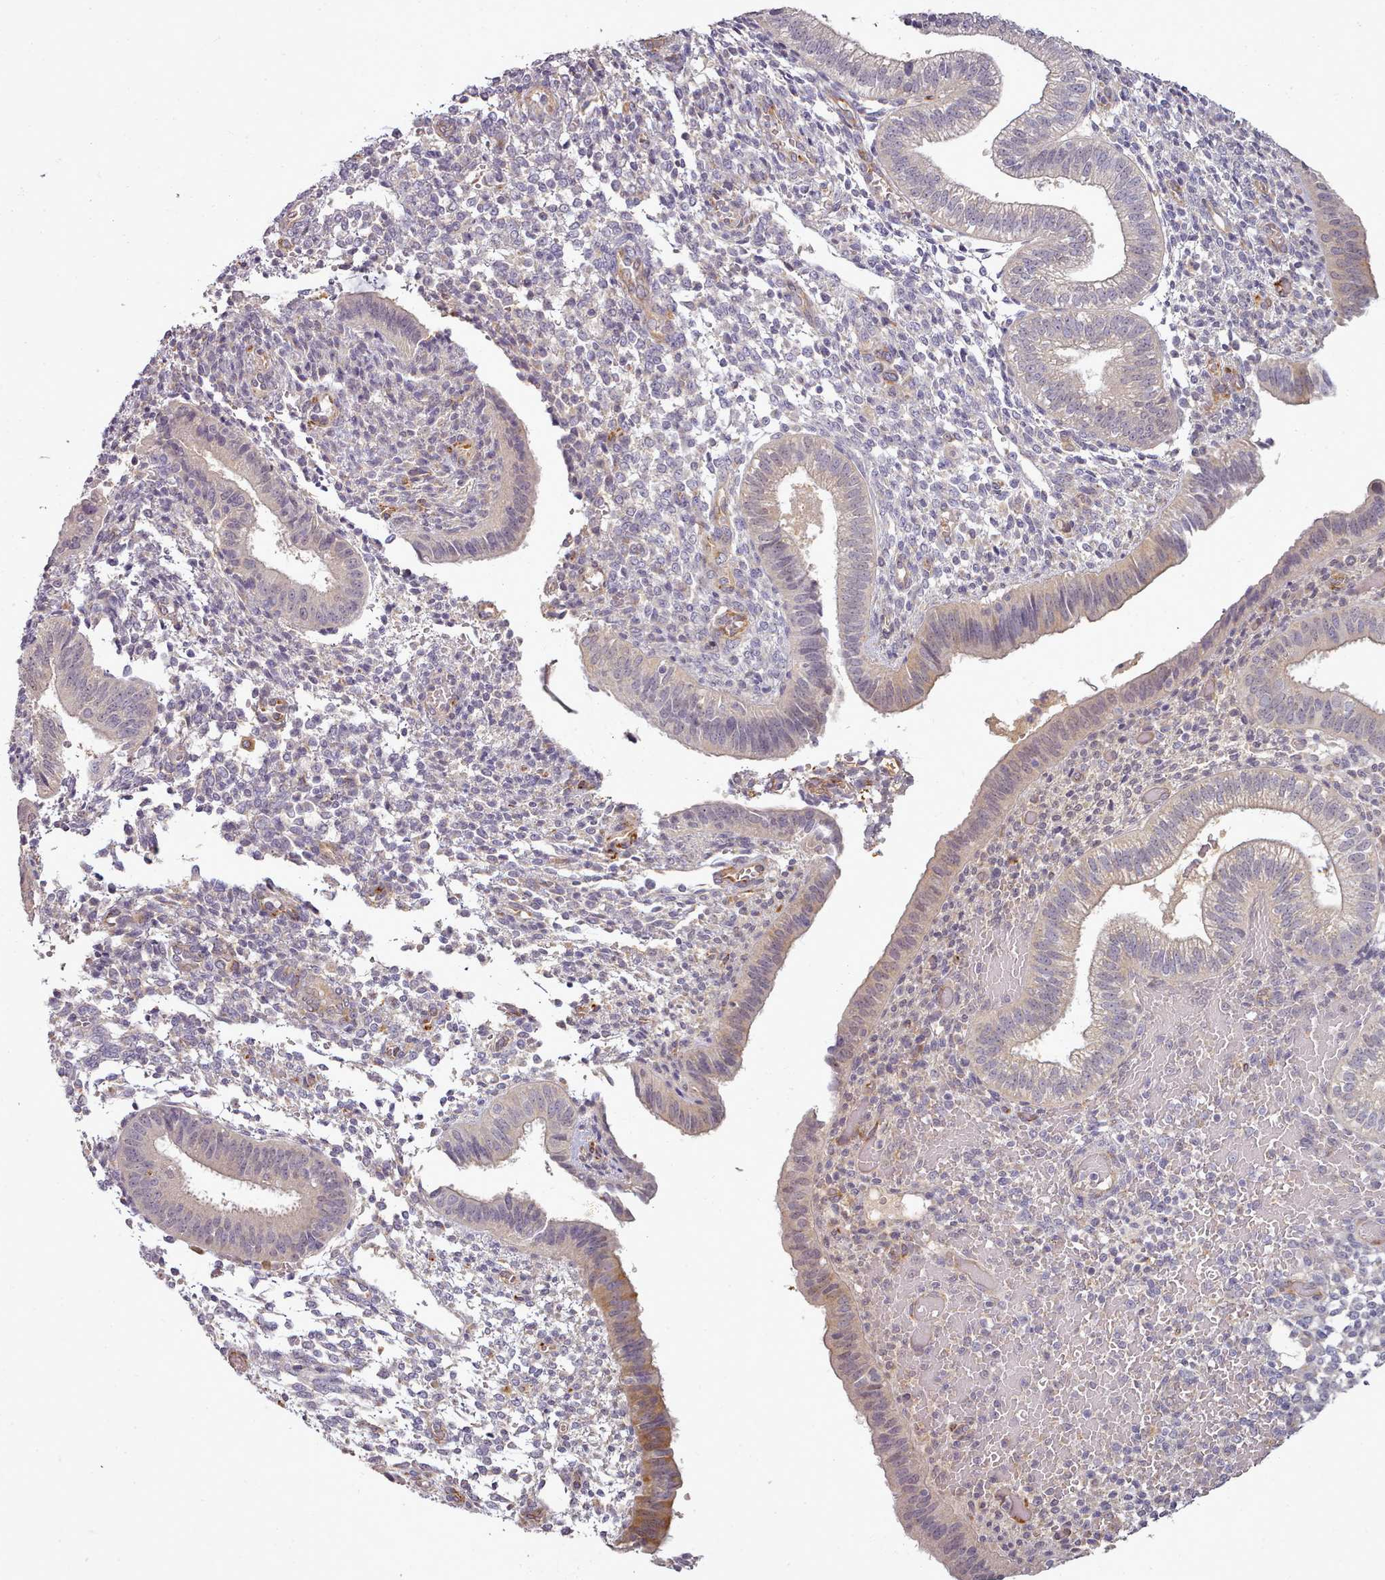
{"staining": {"intensity": "negative", "quantity": "none", "location": "none"}, "tissue": "endometrium", "cell_type": "Cells in endometrial stroma", "image_type": "normal", "snomed": [{"axis": "morphology", "description": "Normal tissue, NOS"}, {"axis": "topography", "description": "Endometrium"}], "caption": "Immunohistochemical staining of benign endometrium demonstrates no significant expression in cells in endometrial stroma.", "gene": "C1QTNF5", "patient": {"sex": "female", "age": 34}}